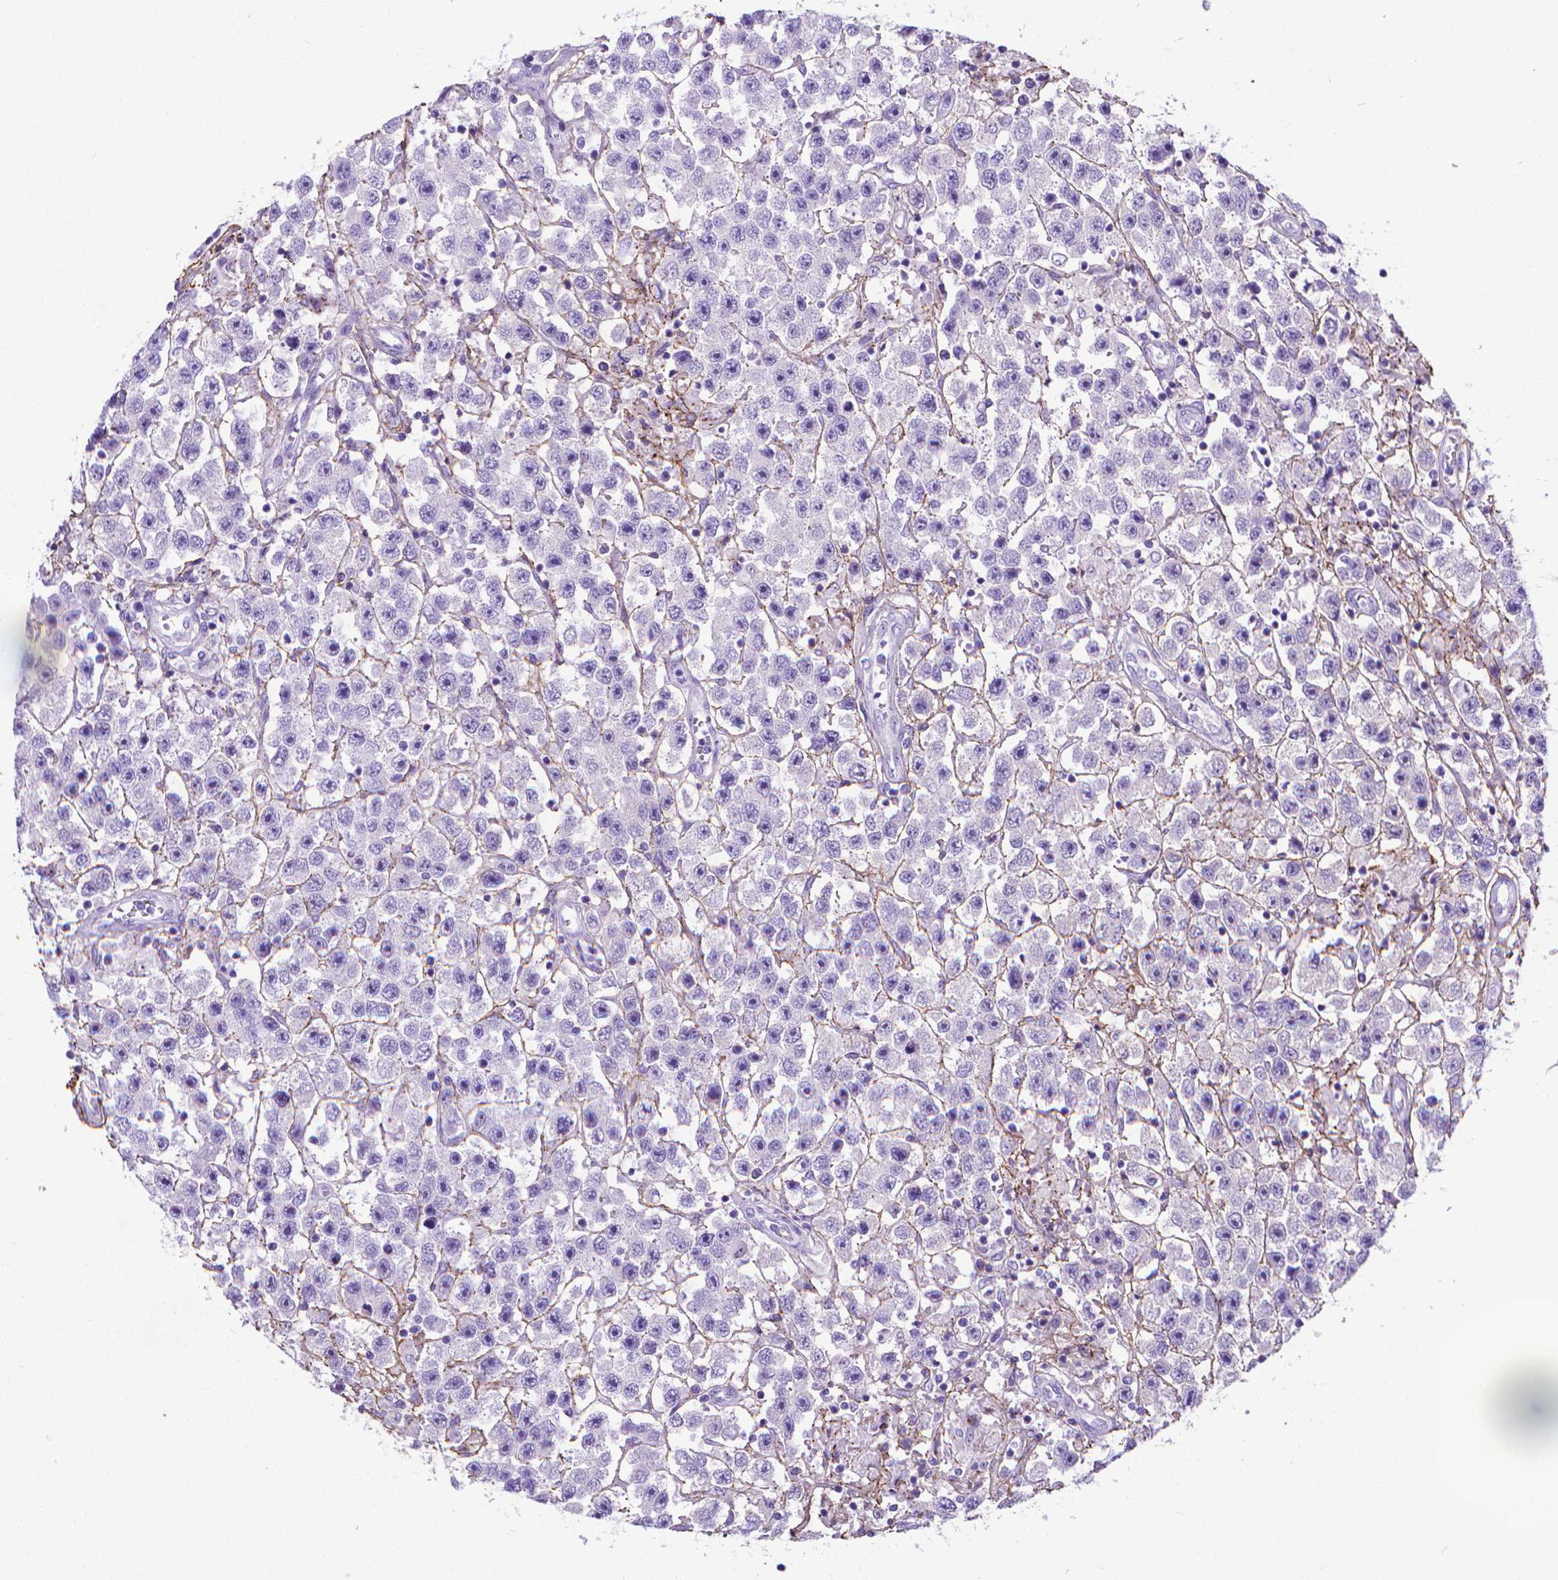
{"staining": {"intensity": "negative", "quantity": "none", "location": "none"}, "tissue": "testis cancer", "cell_type": "Tumor cells", "image_type": "cancer", "snomed": [{"axis": "morphology", "description": "Seminoma, NOS"}, {"axis": "topography", "description": "Testis"}], "caption": "DAB (3,3'-diaminobenzidine) immunohistochemical staining of human testis cancer reveals no significant positivity in tumor cells. (Brightfield microscopy of DAB immunohistochemistry at high magnification).", "gene": "MFAP2", "patient": {"sex": "male", "age": 45}}